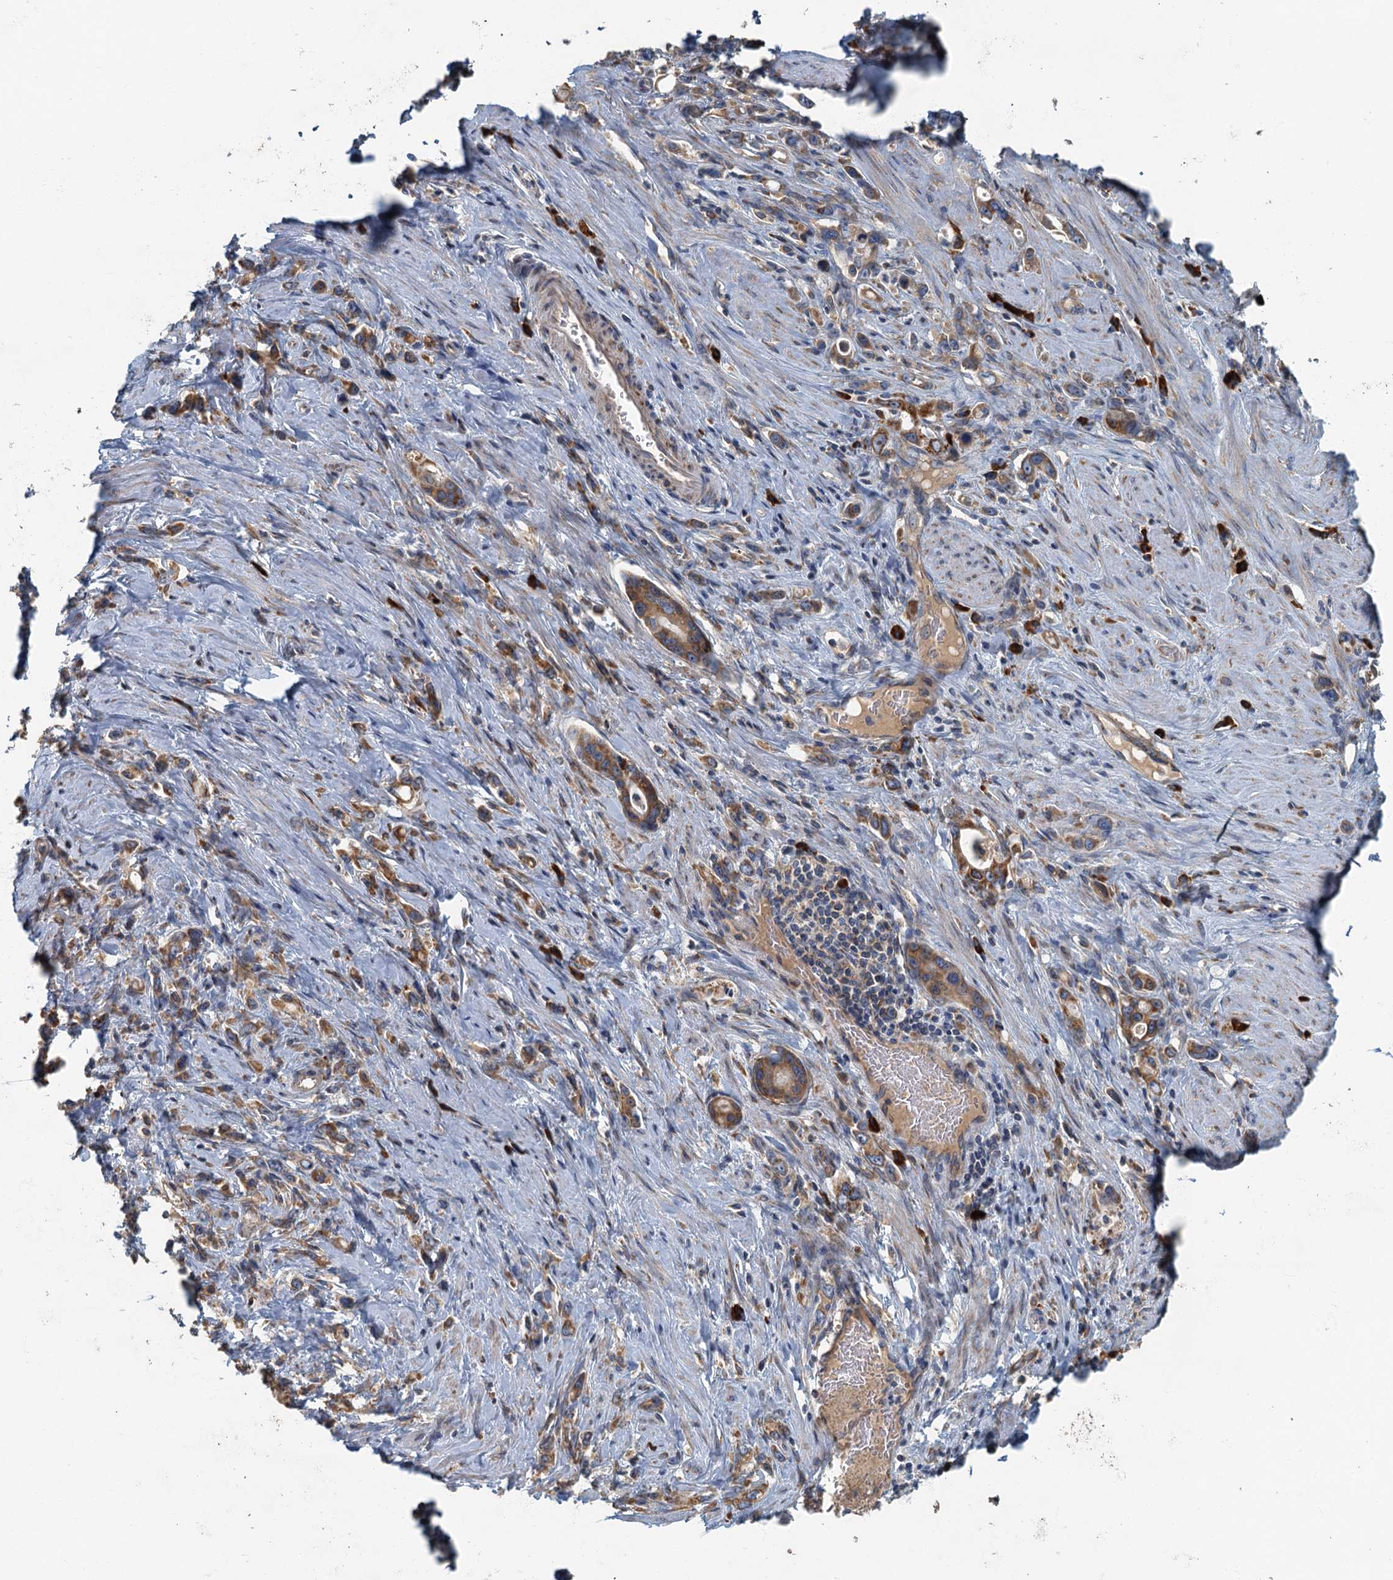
{"staining": {"intensity": "moderate", "quantity": ">75%", "location": "cytoplasmic/membranous"}, "tissue": "stomach cancer", "cell_type": "Tumor cells", "image_type": "cancer", "snomed": [{"axis": "morphology", "description": "Adenocarcinoma, NOS"}, {"axis": "topography", "description": "Stomach, lower"}], "caption": "High-magnification brightfield microscopy of adenocarcinoma (stomach) stained with DAB (3,3'-diaminobenzidine) (brown) and counterstained with hematoxylin (blue). tumor cells exhibit moderate cytoplasmic/membranous staining is present in about>75% of cells. Ihc stains the protein of interest in brown and the nuclei are stained blue.", "gene": "SPDYC", "patient": {"sex": "female", "age": 43}}